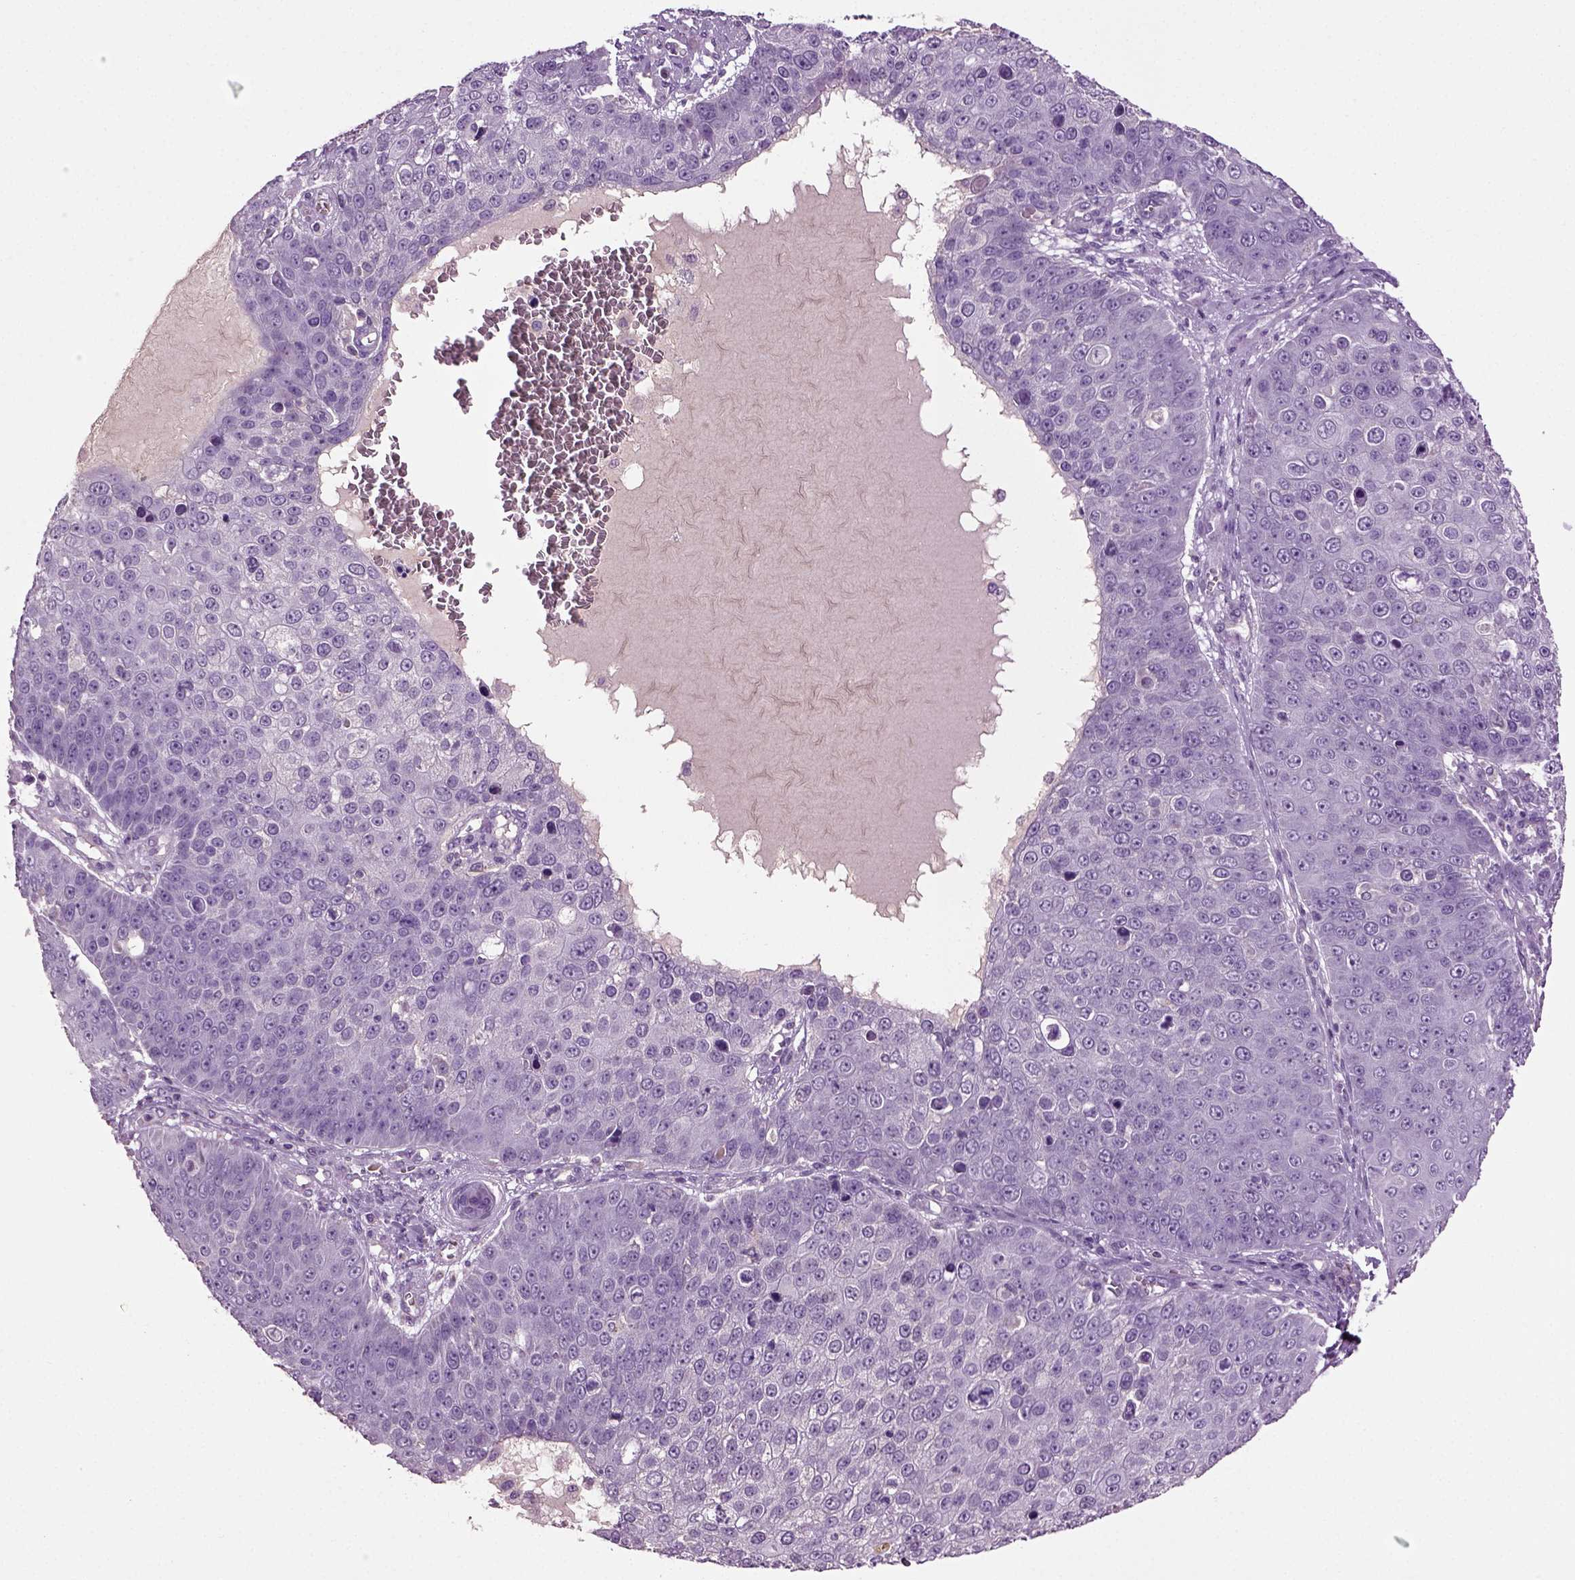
{"staining": {"intensity": "negative", "quantity": "none", "location": "none"}, "tissue": "skin cancer", "cell_type": "Tumor cells", "image_type": "cancer", "snomed": [{"axis": "morphology", "description": "Squamous cell carcinoma, NOS"}, {"axis": "topography", "description": "Skin"}], "caption": "Tumor cells show no significant protein positivity in squamous cell carcinoma (skin).", "gene": "DEFB118", "patient": {"sex": "male", "age": 71}}